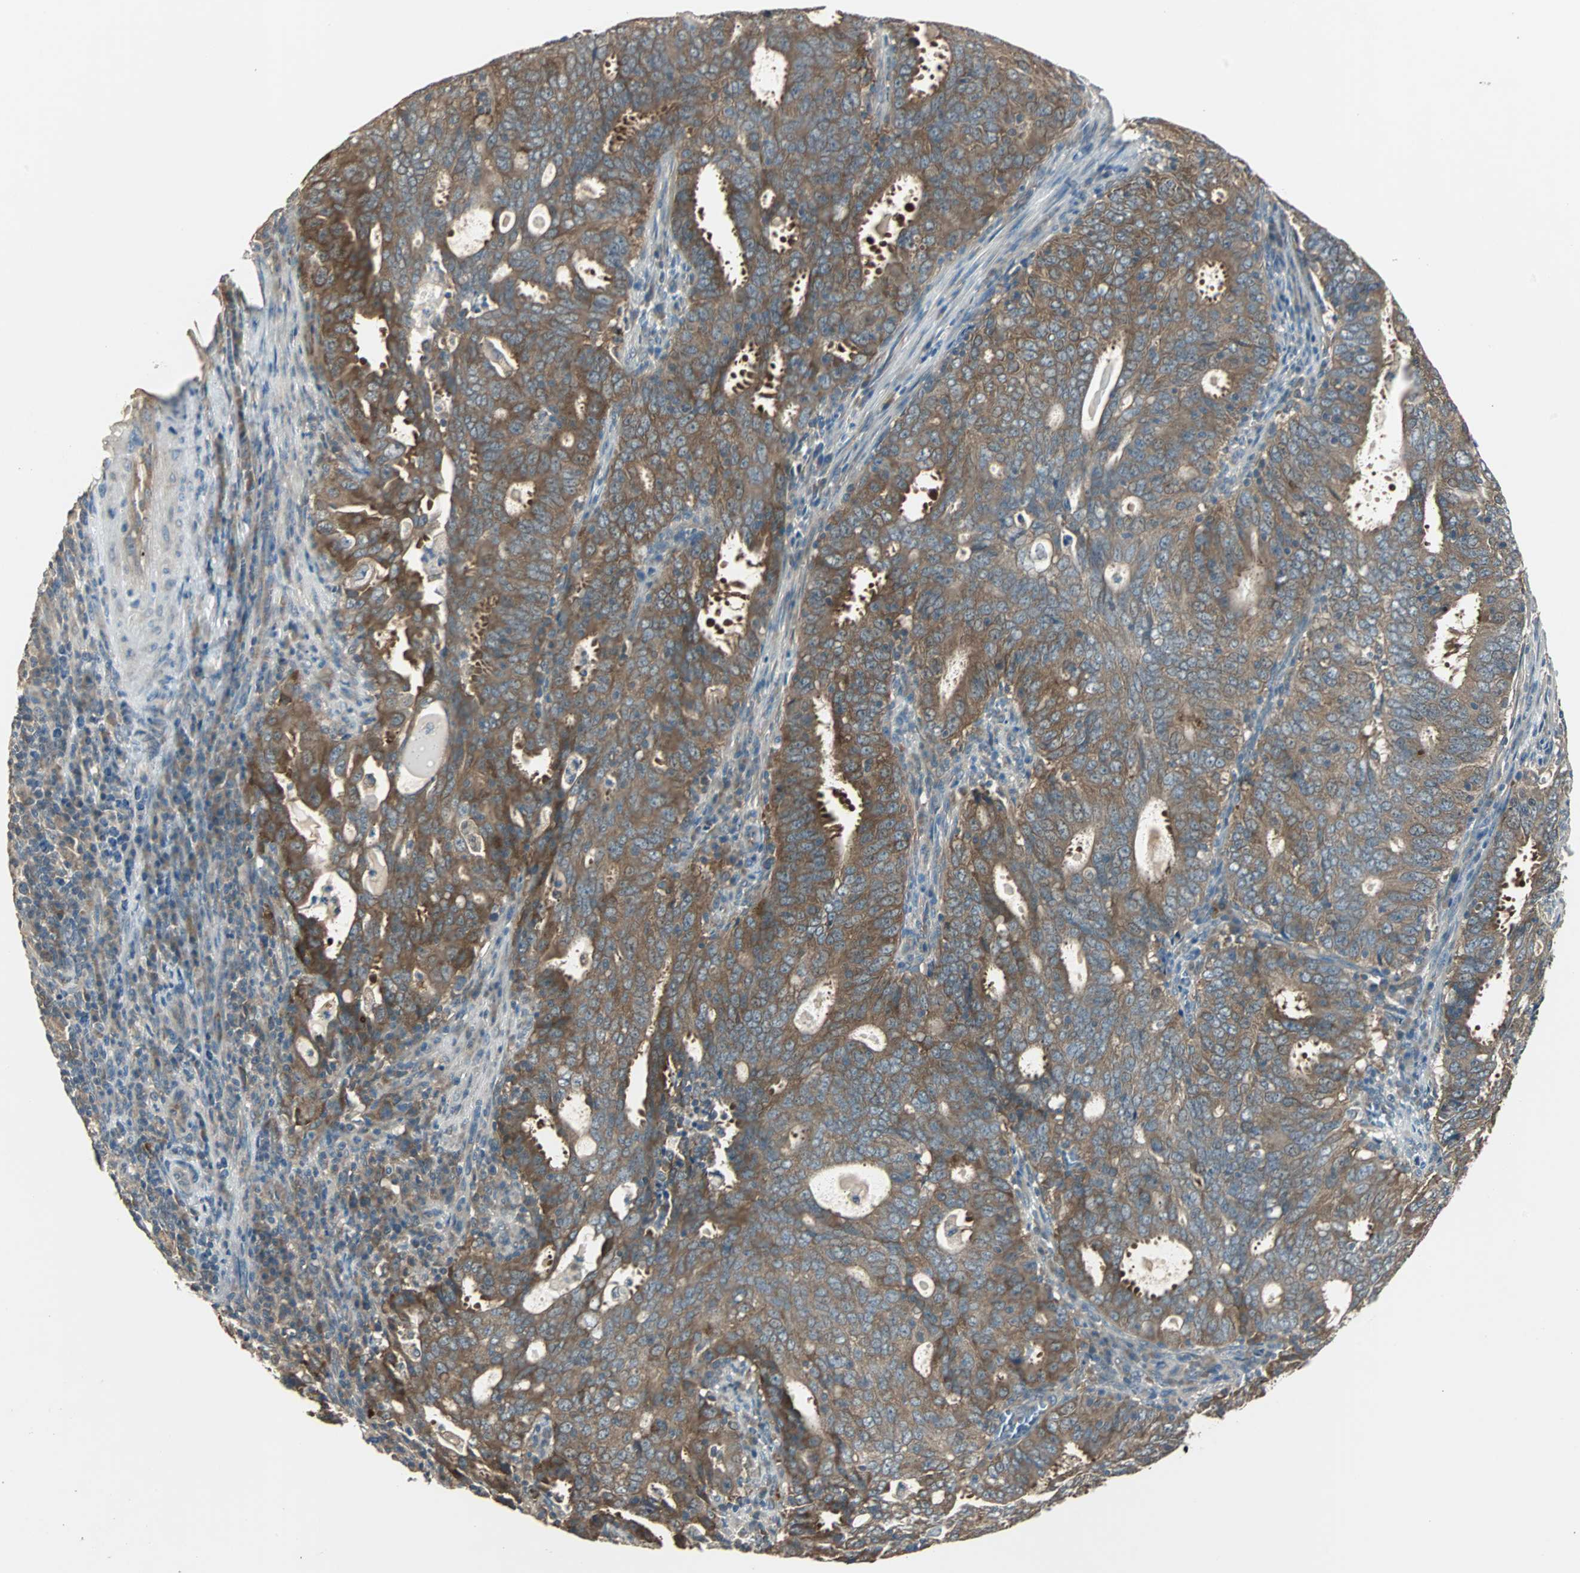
{"staining": {"intensity": "strong", "quantity": ">75%", "location": "cytoplasmic/membranous"}, "tissue": "cervical cancer", "cell_type": "Tumor cells", "image_type": "cancer", "snomed": [{"axis": "morphology", "description": "Adenocarcinoma, NOS"}, {"axis": "topography", "description": "Cervix"}], "caption": "Brown immunohistochemical staining in cervical cancer (adenocarcinoma) exhibits strong cytoplasmic/membranous positivity in approximately >75% of tumor cells. Immunohistochemistry stains the protein in brown and the nuclei are stained blue.", "gene": "ABHD2", "patient": {"sex": "female", "age": 44}}